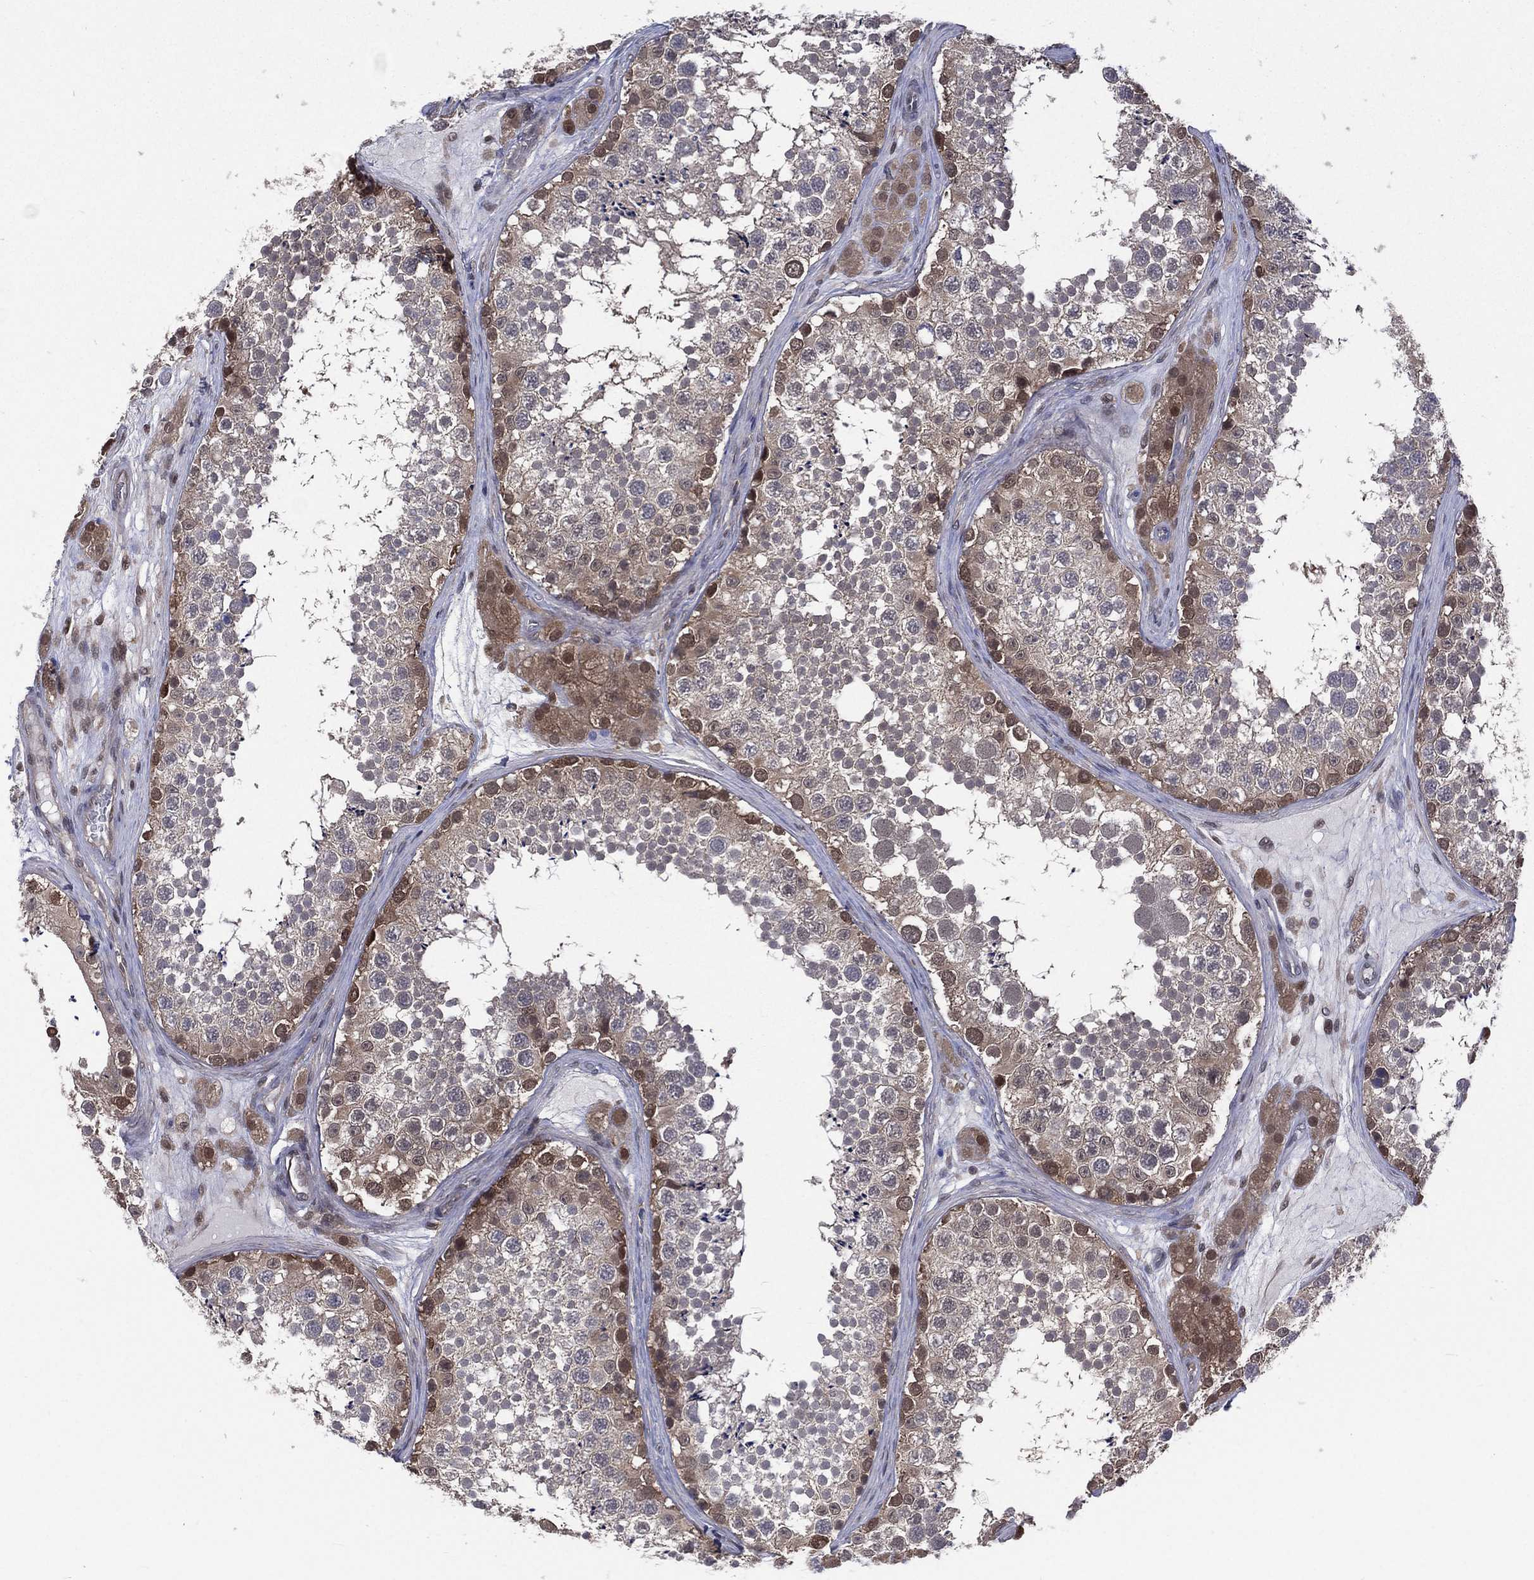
{"staining": {"intensity": "strong", "quantity": "<25%", "location": "nuclear"}, "tissue": "testis", "cell_type": "Cells in seminiferous ducts", "image_type": "normal", "snomed": [{"axis": "morphology", "description": "Normal tissue, NOS"}, {"axis": "topography", "description": "Testis"}], "caption": "Human testis stained with a brown dye displays strong nuclear positive positivity in approximately <25% of cells in seminiferous ducts.", "gene": "MTAP", "patient": {"sex": "male", "age": 41}}